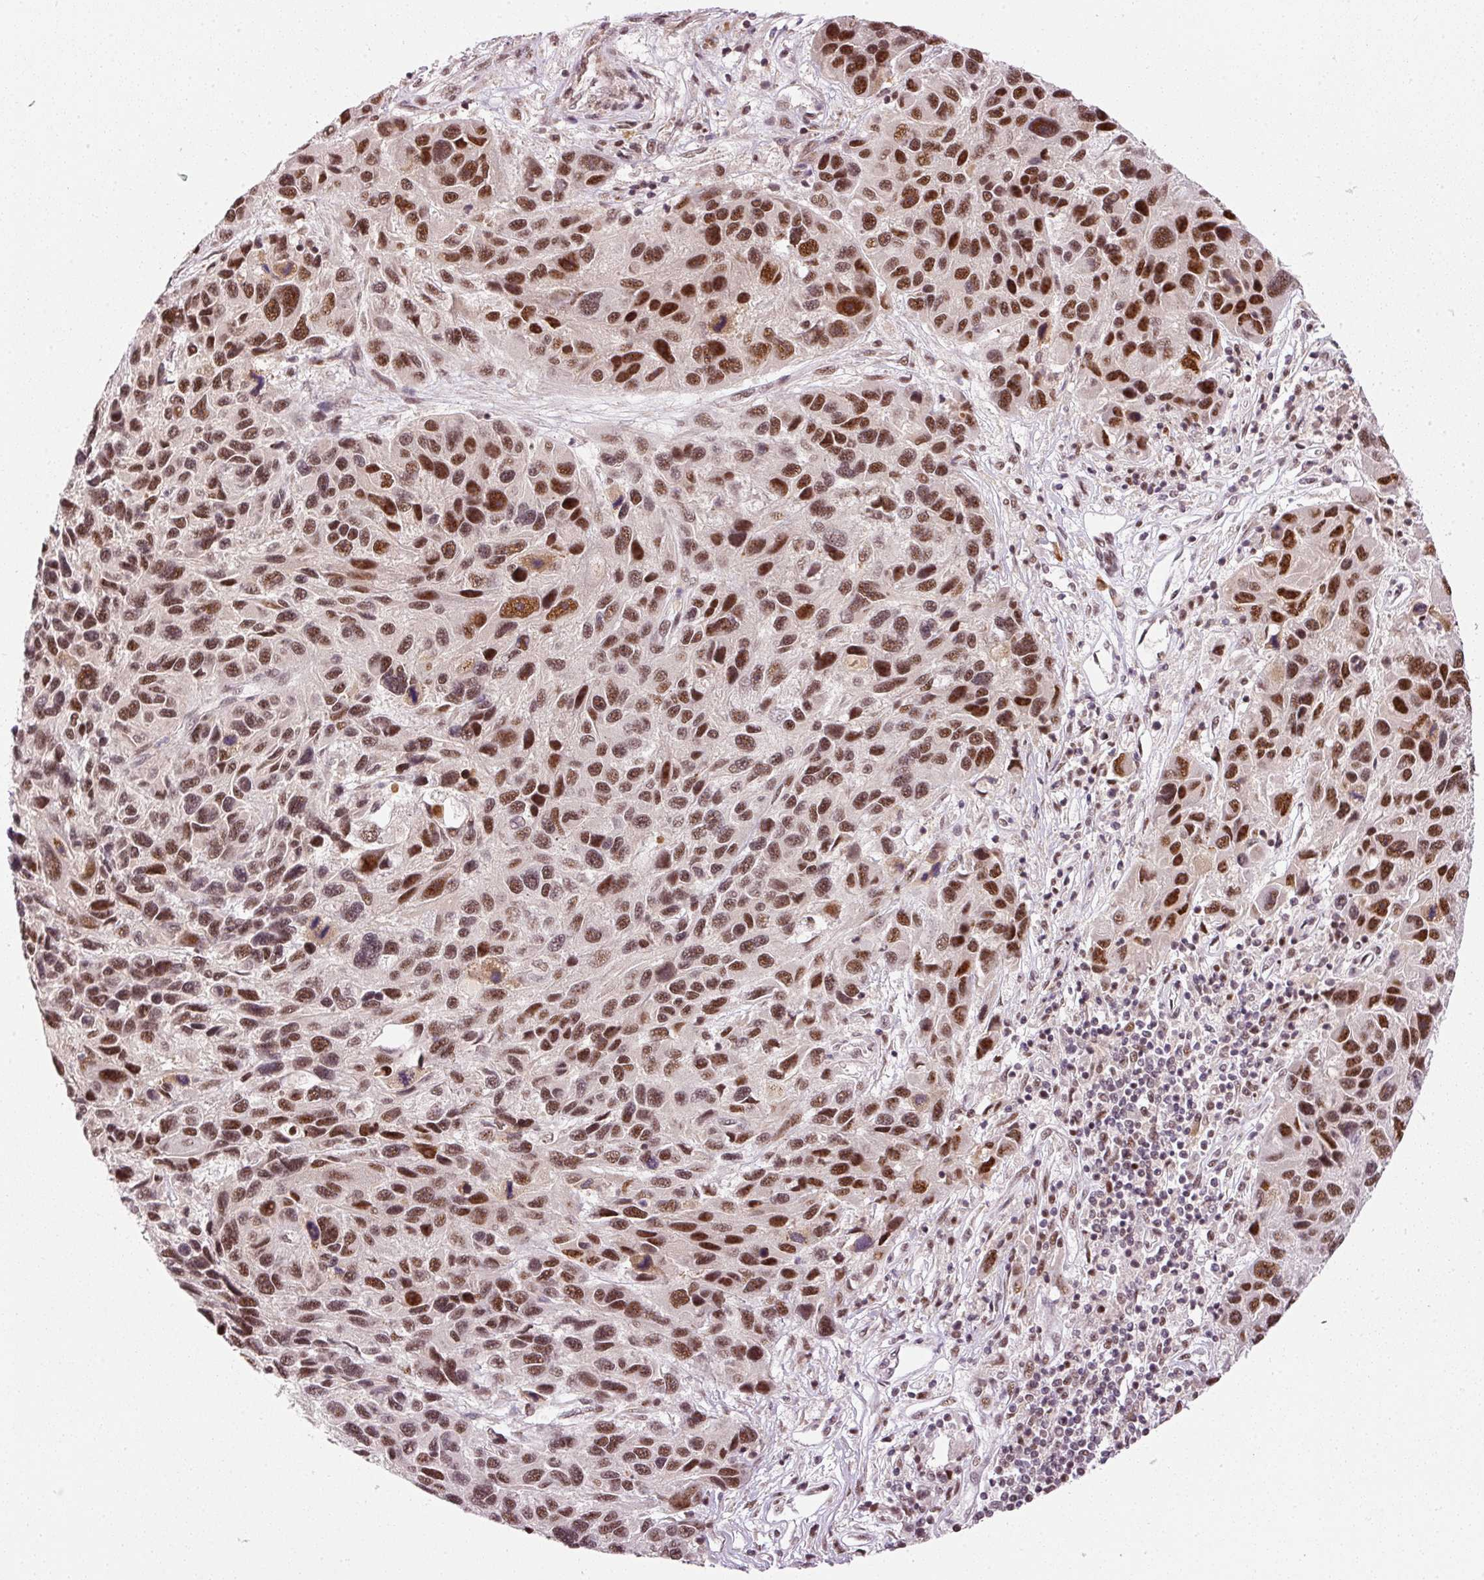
{"staining": {"intensity": "moderate", "quantity": ">75%", "location": "nuclear"}, "tissue": "melanoma", "cell_type": "Tumor cells", "image_type": "cancer", "snomed": [{"axis": "morphology", "description": "Malignant melanoma, NOS"}, {"axis": "topography", "description": "Skin"}], "caption": "This histopathology image demonstrates melanoma stained with immunohistochemistry (IHC) to label a protein in brown. The nuclear of tumor cells show moderate positivity for the protein. Nuclei are counter-stained blue.", "gene": "THOC6", "patient": {"sex": "male", "age": 53}}